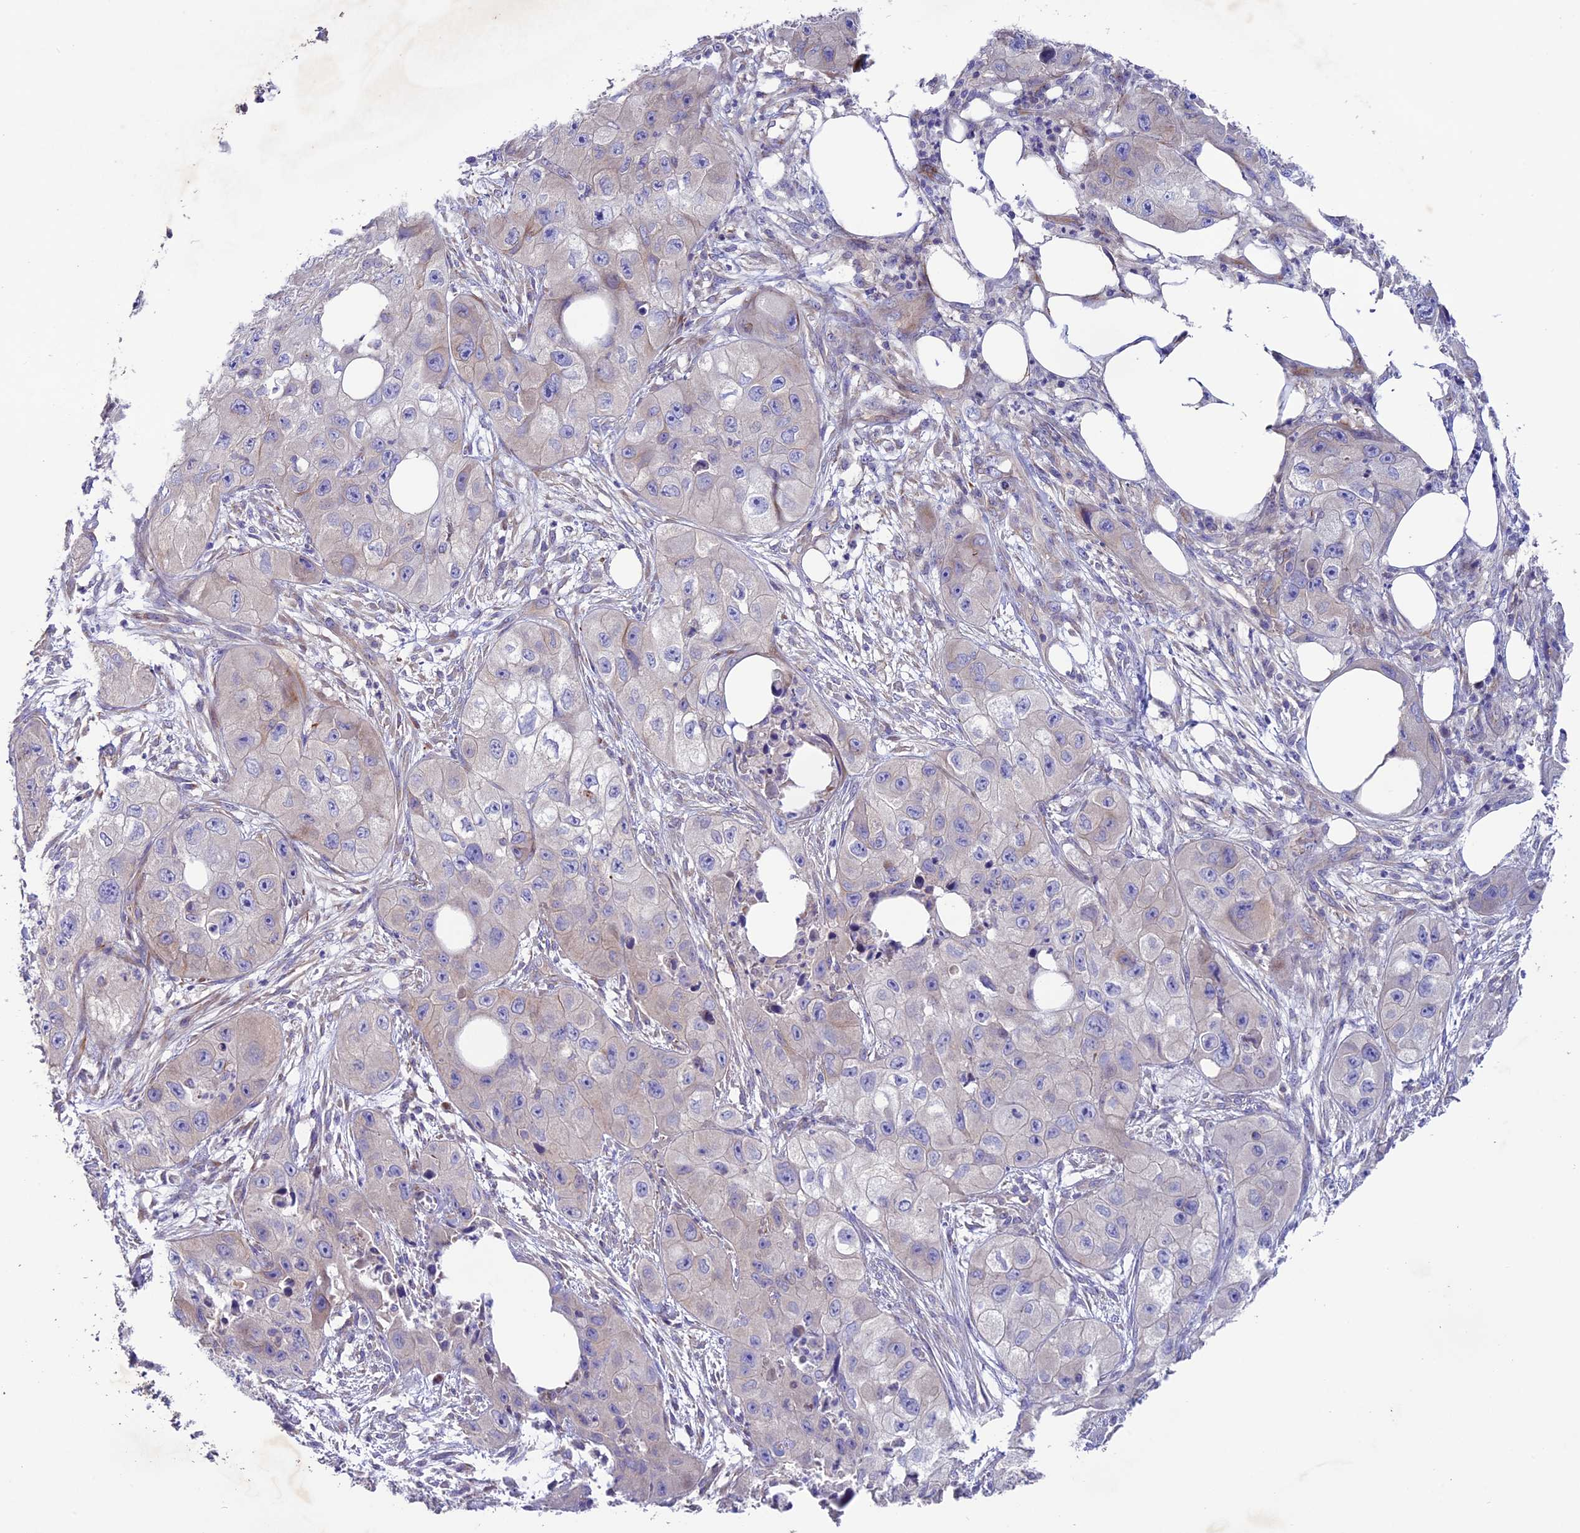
{"staining": {"intensity": "negative", "quantity": "none", "location": "none"}, "tissue": "skin cancer", "cell_type": "Tumor cells", "image_type": "cancer", "snomed": [{"axis": "morphology", "description": "Squamous cell carcinoma, NOS"}, {"axis": "topography", "description": "Skin"}, {"axis": "topography", "description": "Subcutis"}], "caption": "A high-resolution image shows immunohistochemistry (IHC) staining of squamous cell carcinoma (skin), which demonstrates no significant positivity in tumor cells. Nuclei are stained in blue.", "gene": "CD99L2", "patient": {"sex": "male", "age": 73}}